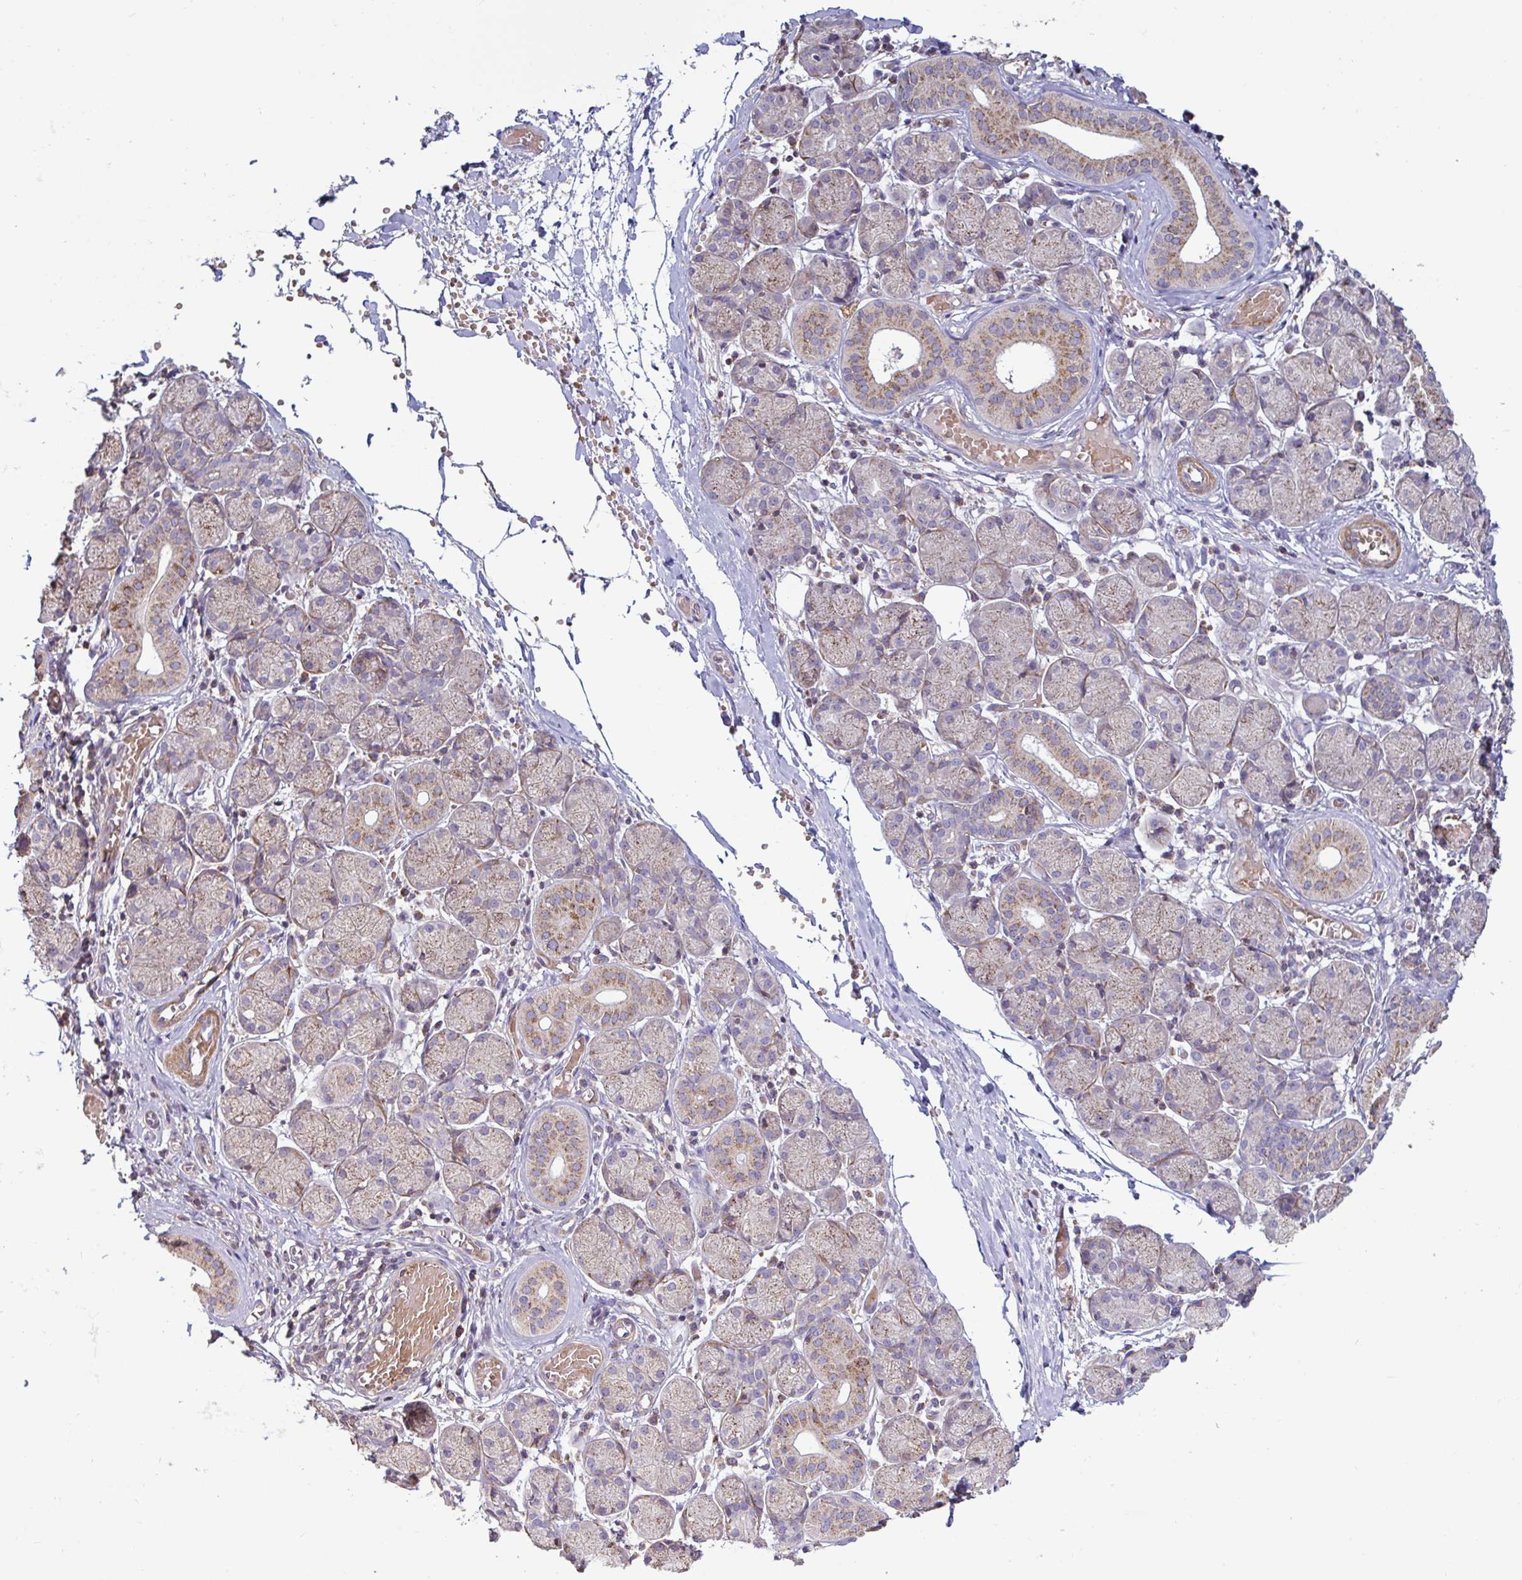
{"staining": {"intensity": "moderate", "quantity": "25%-75%", "location": "cytoplasmic/membranous"}, "tissue": "salivary gland", "cell_type": "Glandular cells", "image_type": "normal", "snomed": [{"axis": "morphology", "description": "Normal tissue, NOS"}, {"axis": "topography", "description": "Salivary gland"}], "caption": "A high-resolution photomicrograph shows immunohistochemistry (IHC) staining of unremarkable salivary gland, which reveals moderate cytoplasmic/membranous positivity in approximately 25%-75% of glandular cells. The protein of interest is shown in brown color, while the nuclei are stained blue.", "gene": "SPRY1", "patient": {"sex": "female", "age": 24}}